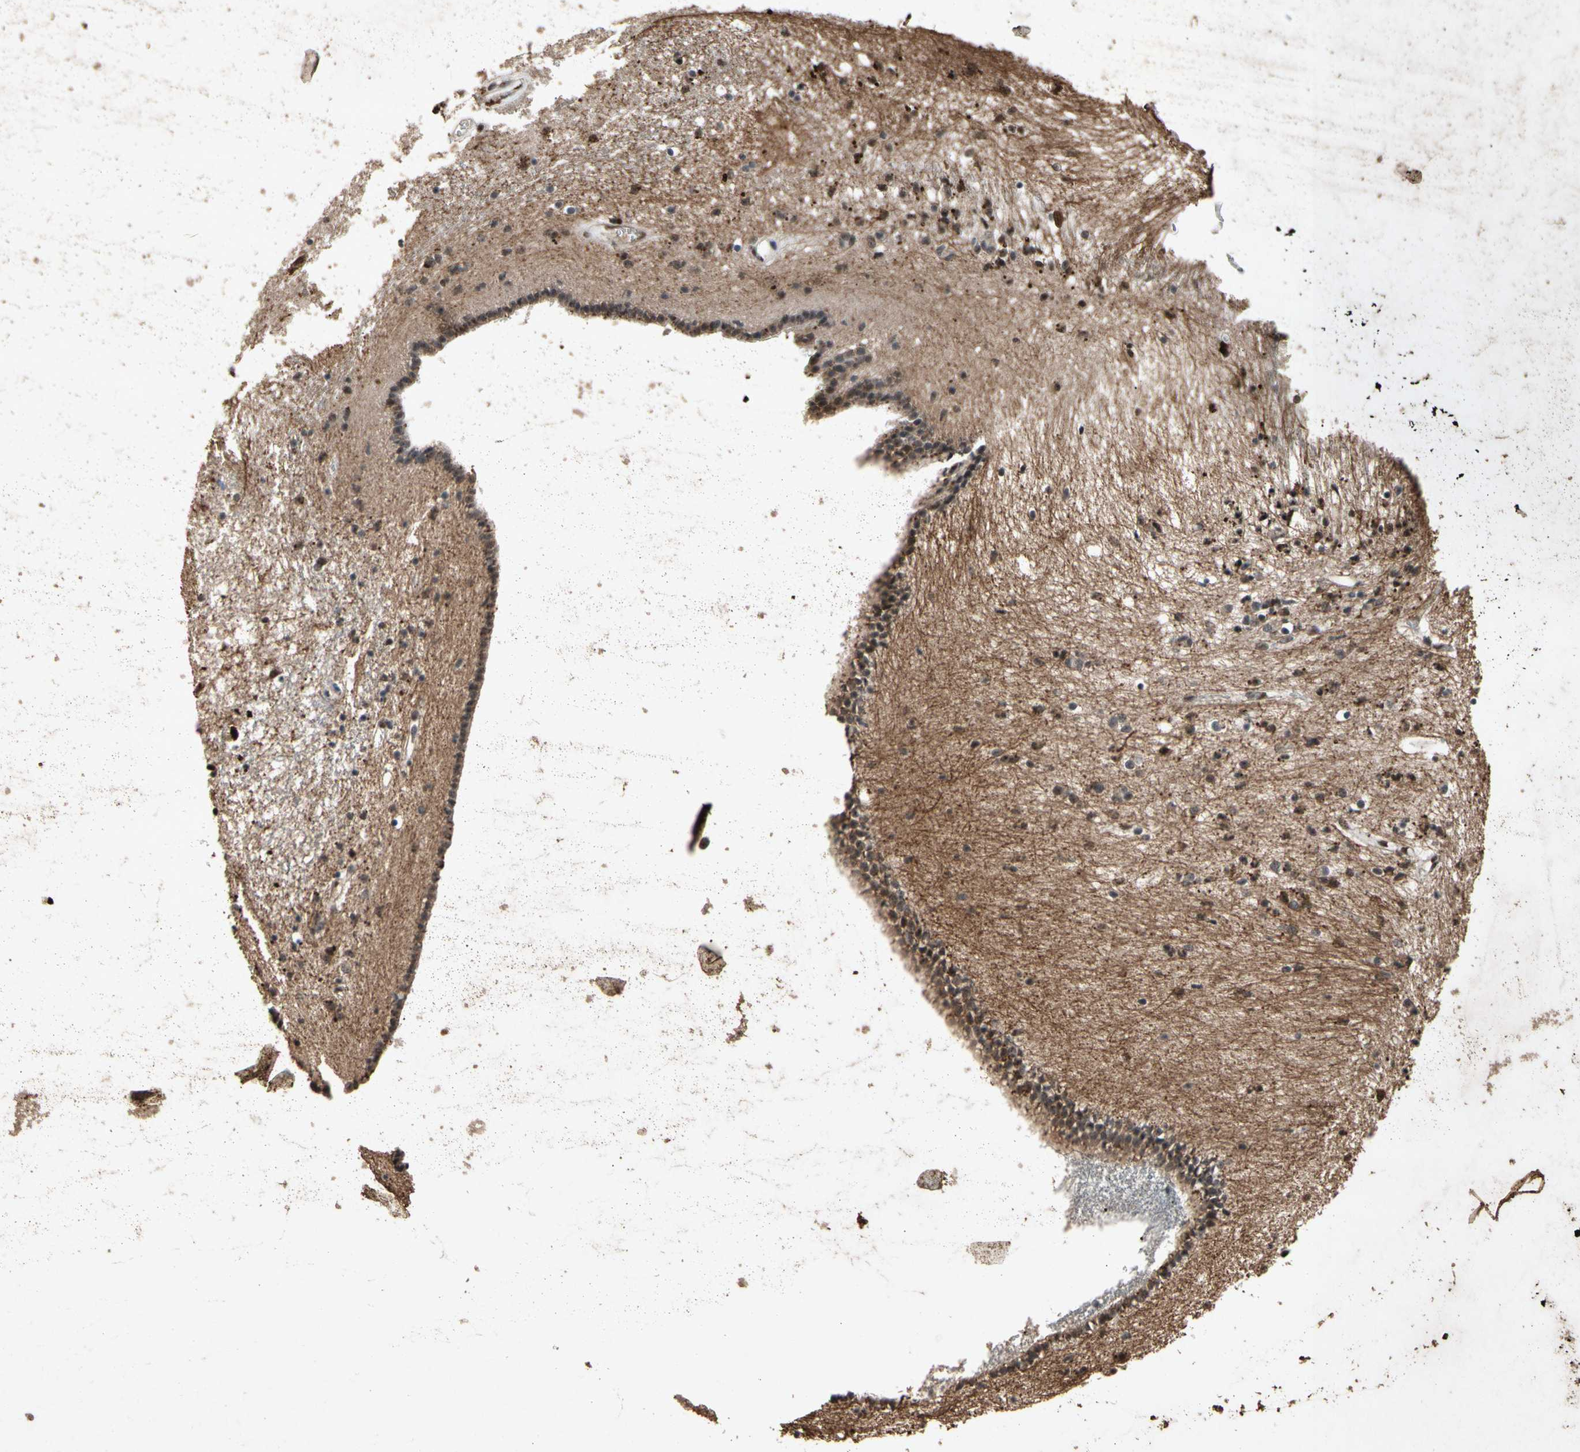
{"staining": {"intensity": "moderate", "quantity": "<25%", "location": "cytoplasmic/membranous"}, "tissue": "caudate", "cell_type": "Glial cells", "image_type": "normal", "snomed": [{"axis": "morphology", "description": "Normal tissue, NOS"}, {"axis": "topography", "description": "Lateral ventricle wall"}], "caption": "Protein analysis of normal caudate shows moderate cytoplasmic/membranous expression in about <25% of glial cells. (Brightfield microscopy of DAB IHC at high magnification).", "gene": "PML", "patient": {"sex": "male", "age": 45}}